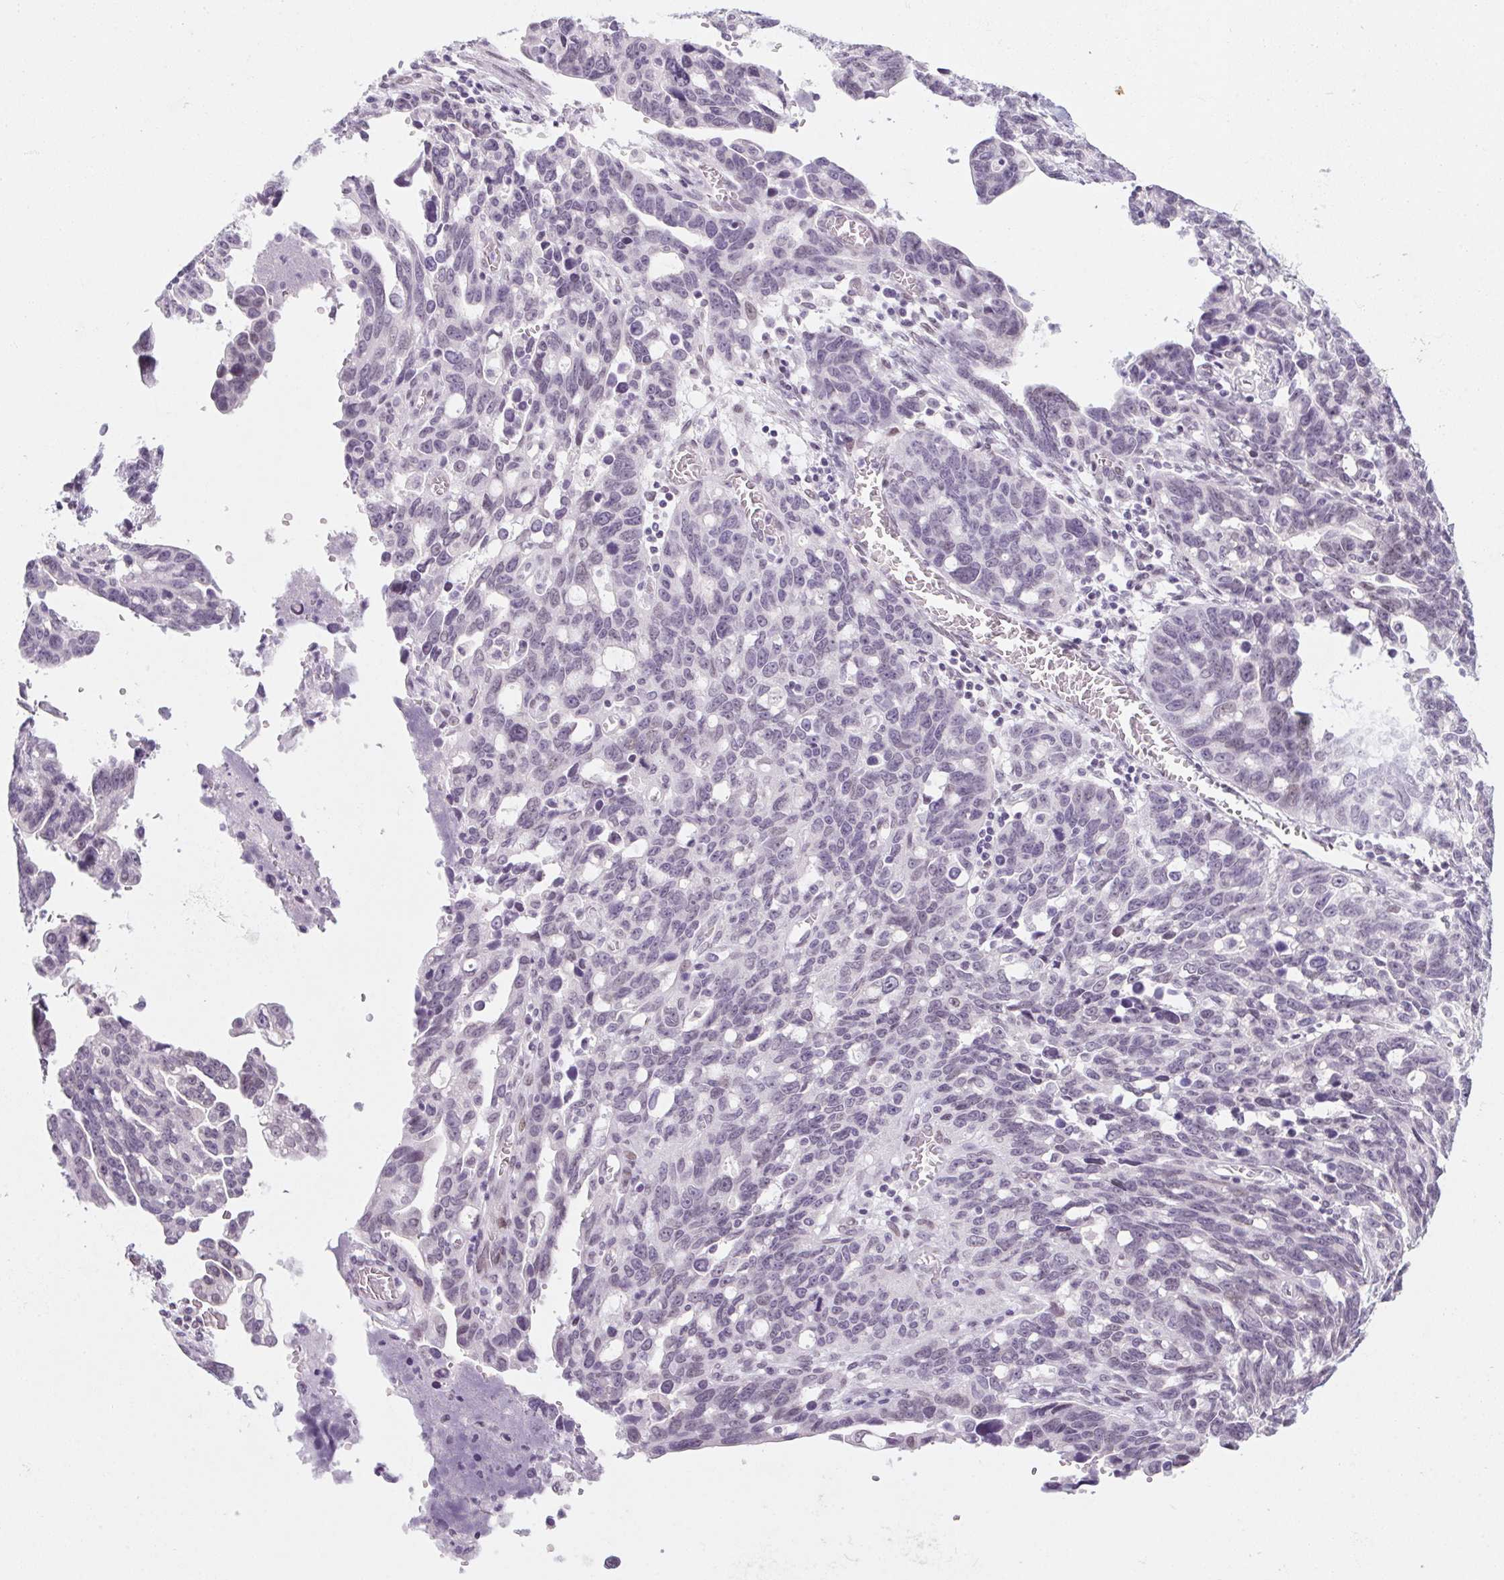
{"staining": {"intensity": "negative", "quantity": "none", "location": "none"}, "tissue": "ovarian cancer", "cell_type": "Tumor cells", "image_type": "cancer", "snomed": [{"axis": "morphology", "description": "Cystadenocarcinoma, serous, NOS"}, {"axis": "topography", "description": "Ovary"}], "caption": "An immunohistochemistry (IHC) histopathology image of ovarian cancer (serous cystadenocarcinoma) is shown. There is no staining in tumor cells of ovarian cancer (serous cystadenocarcinoma).", "gene": "KCNQ2", "patient": {"sex": "female", "age": 69}}